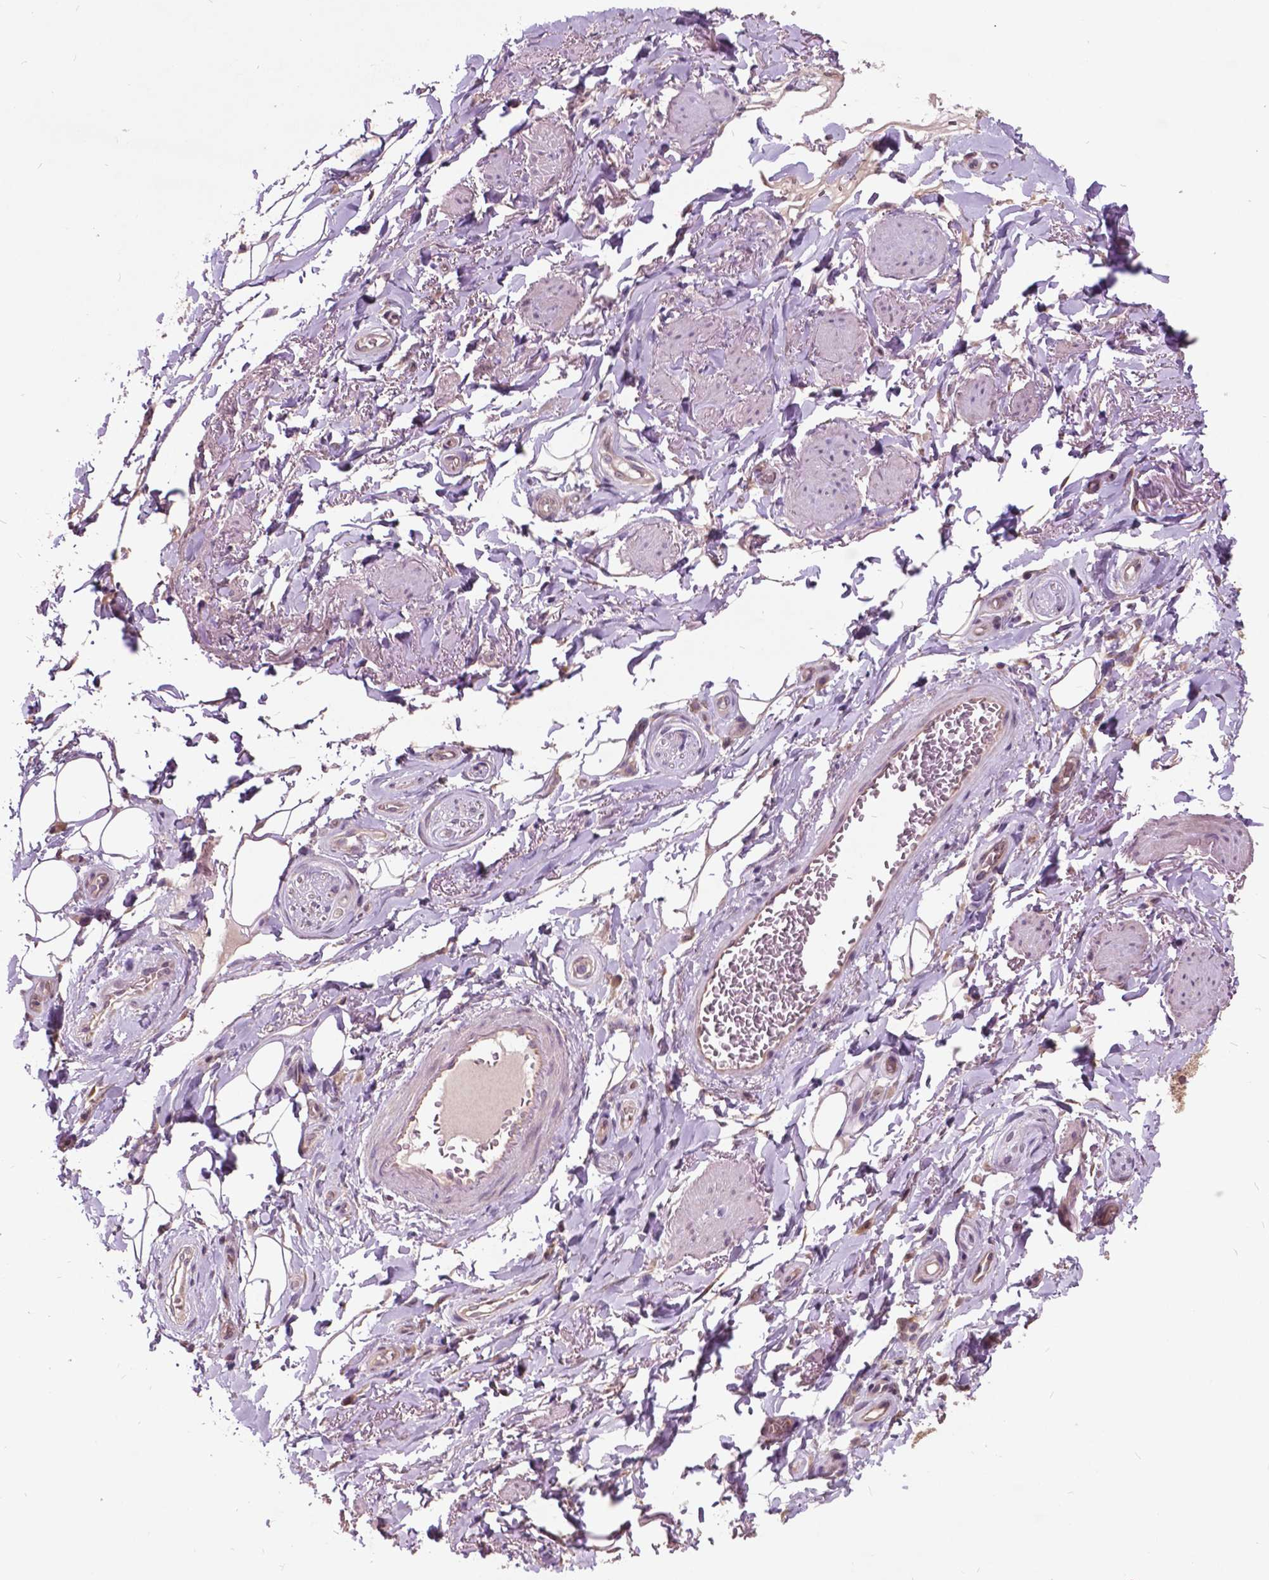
{"staining": {"intensity": "weak", "quantity": ">75%", "location": "cytoplasmic/membranous"}, "tissue": "adipose tissue", "cell_type": "Adipocytes", "image_type": "normal", "snomed": [{"axis": "morphology", "description": "Normal tissue, NOS"}, {"axis": "topography", "description": "Anal"}, {"axis": "topography", "description": "Peripheral nerve tissue"}], "caption": "Immunohistochemistry (DAB) staining of benign human adipose tissue reveals weak cytoplasmic/membranous protein positivity in about >75% of adipocytes.", "gene": "AP1S3", "patient": {"sex": "male", "age": 53}}